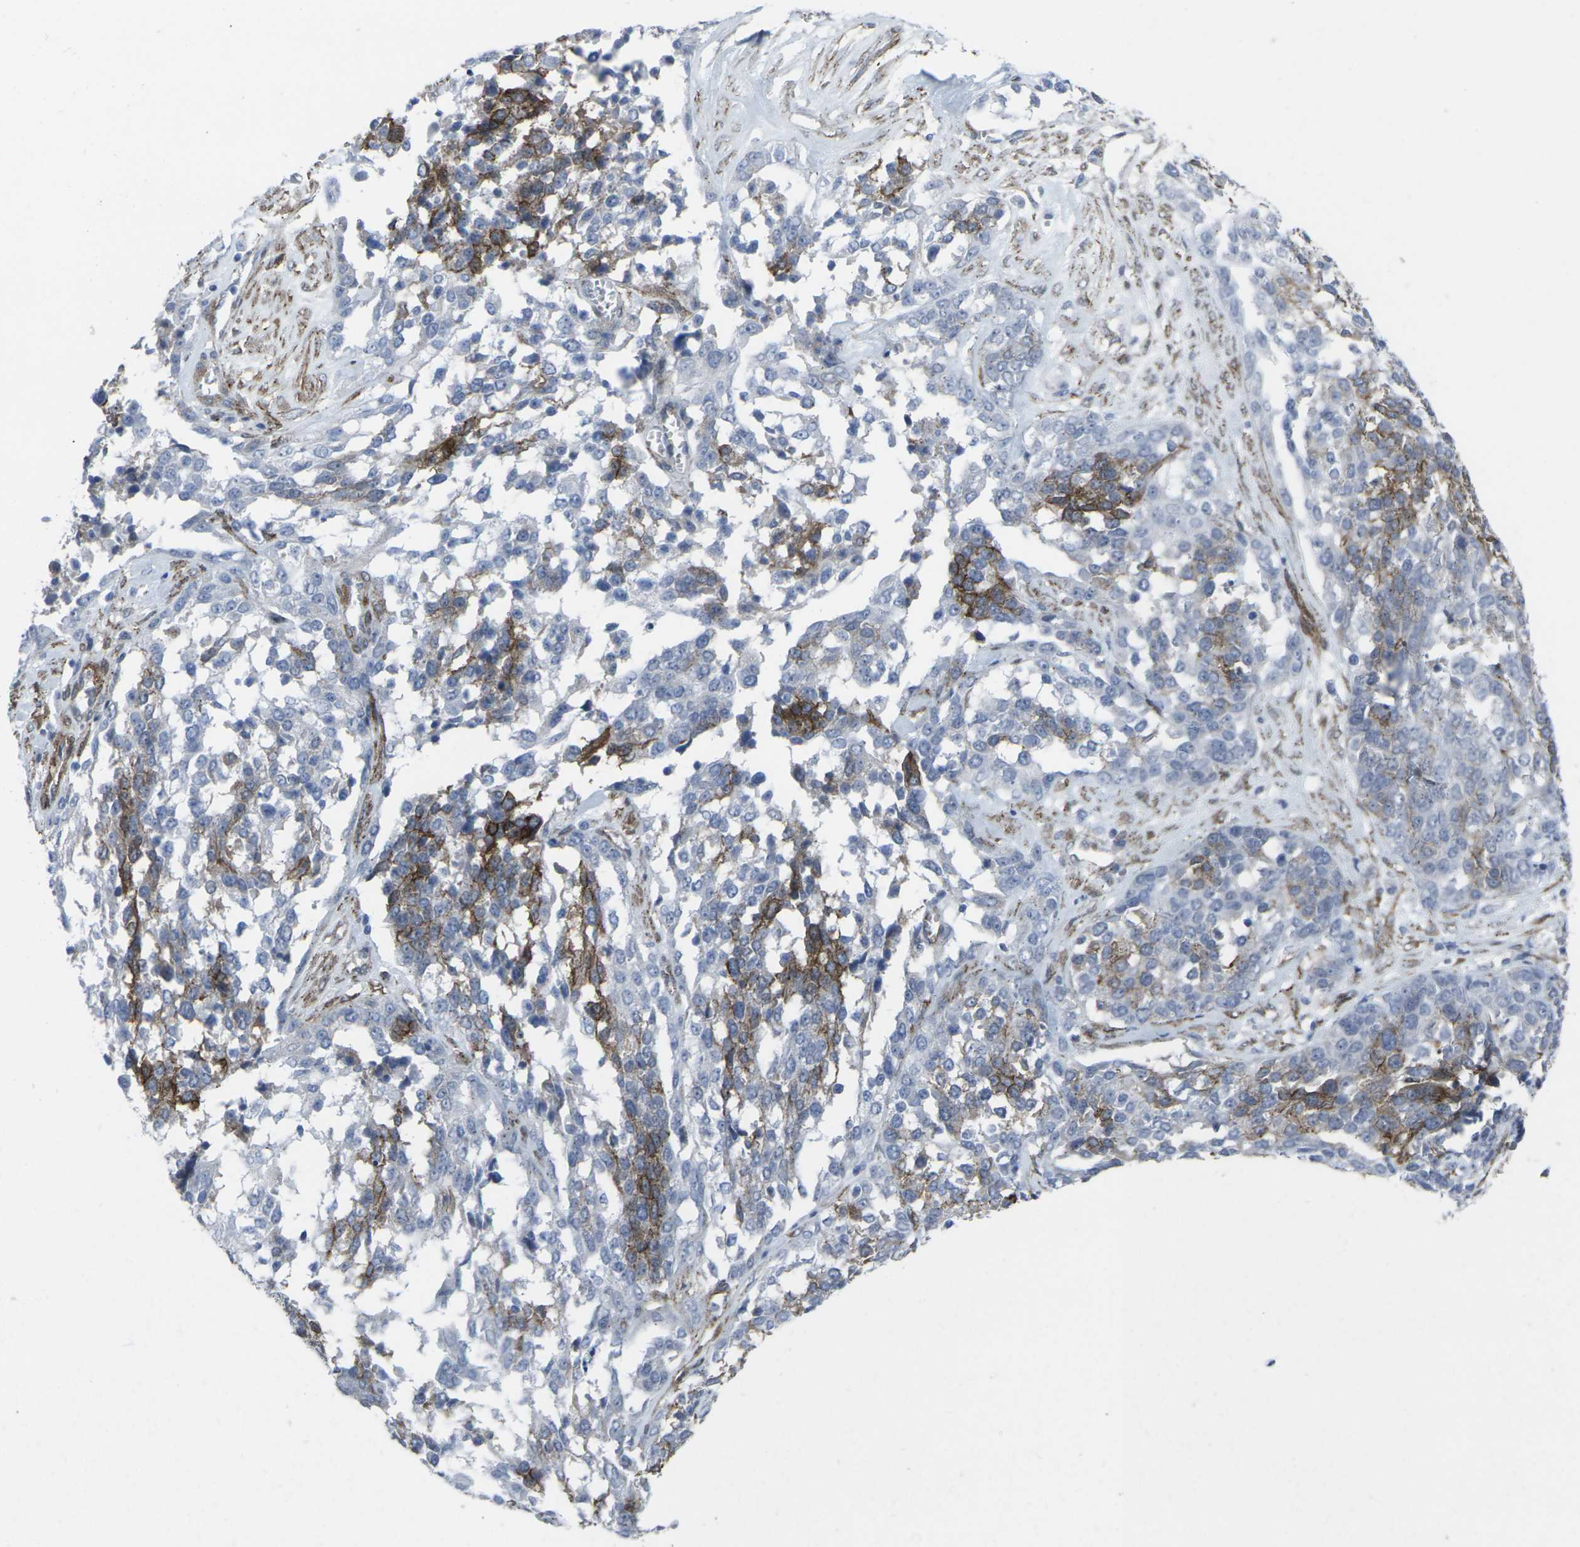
{"staining": {"intensity": "moderate", "quantity": "<25%", "location": "cytoplasmic/membranous"}, "tissue": "ovarian cancer", "cell_type": "Tumor cells", "image_type": "cancer", "snomed": [{"axis": "morphology", "description": "Cystadenocarcinoma, serous, NOS"}, {"axis": "topography", "description": "Ovary"}], "caption": "Human serous cystadenocarcinoma (ovarian) stained for a protein (brown) displays moderate cytoplasmic/membranous positive expression in approximately <25% of tumor cells.", "gene": "CDH11", "patient": {"sex": "female", "age": 44}}